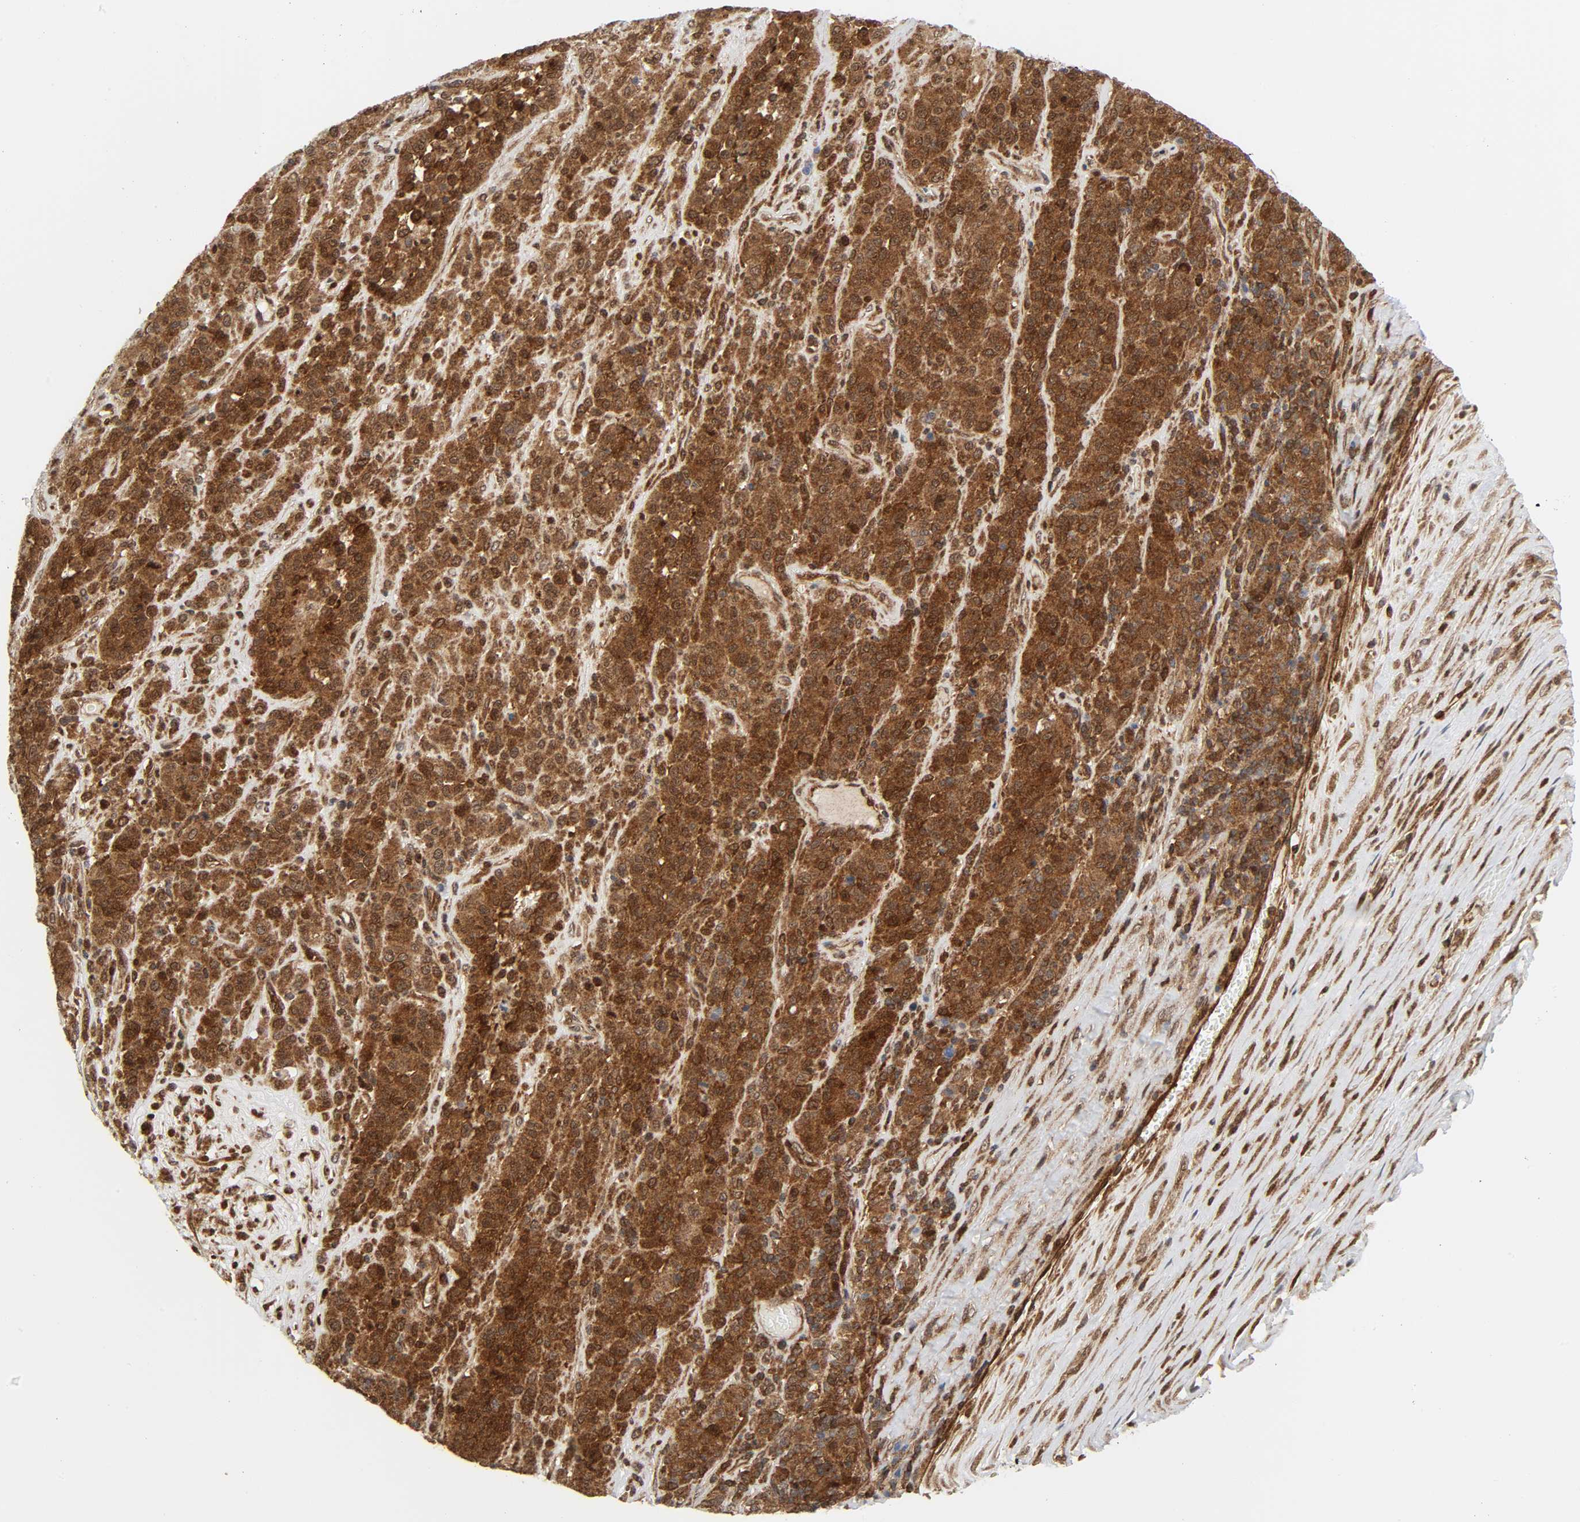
{"staining": {"intensity": "strong", "quantity": ">75%", "location": "cytoplasmic/membranous"}, "tissue": "melanoma", "cell_type": "Tumor cells", "image_type": "cancer", "snomed": [{"axis": "morphology", "description": "Malignant melanoma, Metastatic site"}, {"axis": "topography", "description": "Pancreas"}], "caption": "About >75% of tumor cells in melanoma reveal strong cytoplasmic/membranous protein positivity as visualized by brown immunohistochemical staining.", "gene": "MAPK1", "patient": {"sex": "female", "age": 30}}